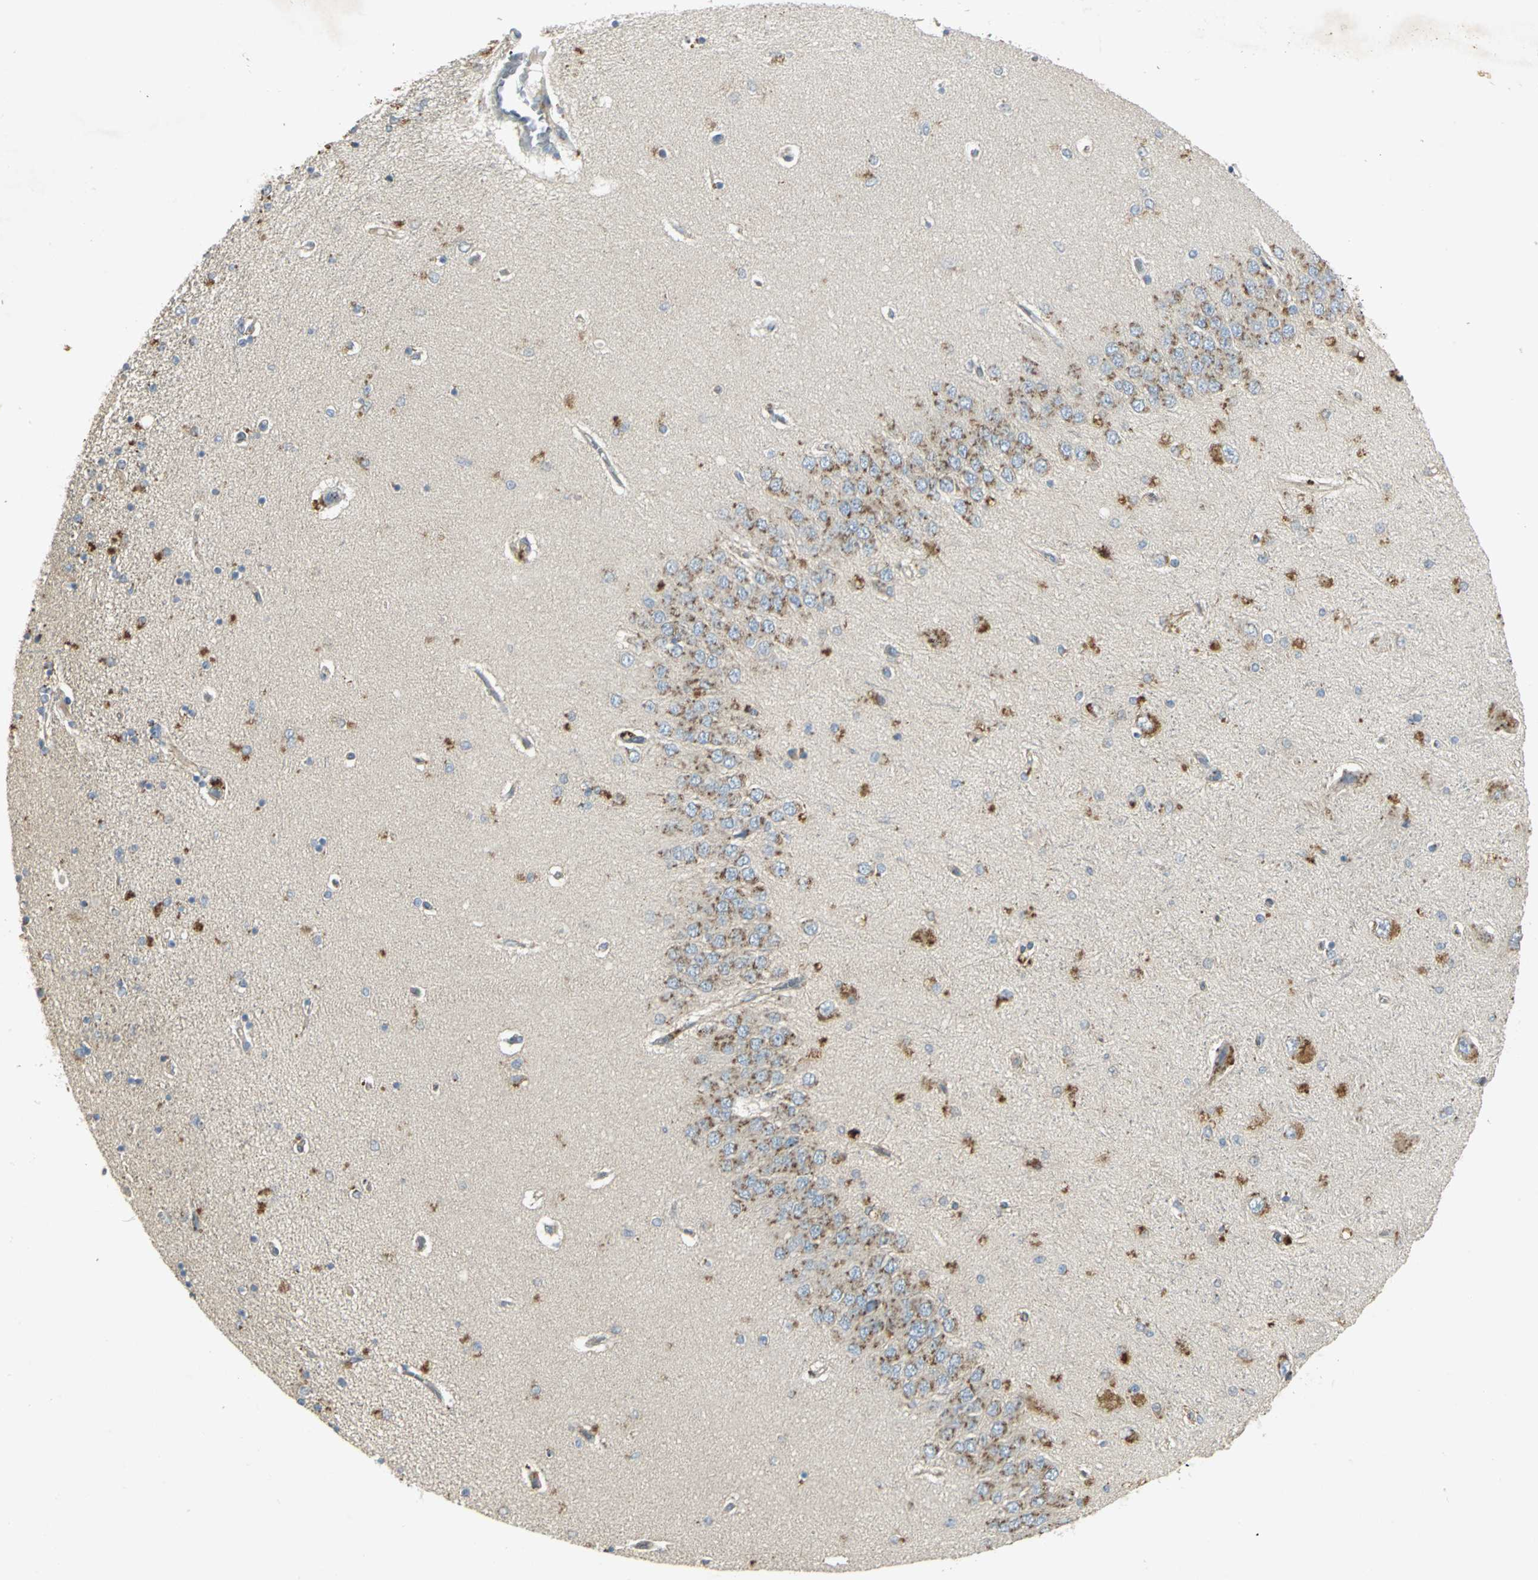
{"staining": {"intensity": "moderate", "quantity": "<25%", "location": "cytoplasmic/membranous"}, "tissue": "hippocampus", "cell_type": "Glial cells", "image_type": "normal", "snomed": [{"axis": "morphology", "description": "Normal tissue, NOS"}, {"axis": "topography", "description": "Hippocampus"}], "caption": "The micrograph shows immunohistochemical staining of benign hippocampus. There is moderate cytoplasmic/membranous staining is appreciated in approximately <25% of glial cells. The protein of interest is stained brown, and the nuclei are stained in blue (DAB IHC with brightfield microscopy, high magnification).", "gene": "TM9SF2", "patient": {"sex": "female", "age": 54}}